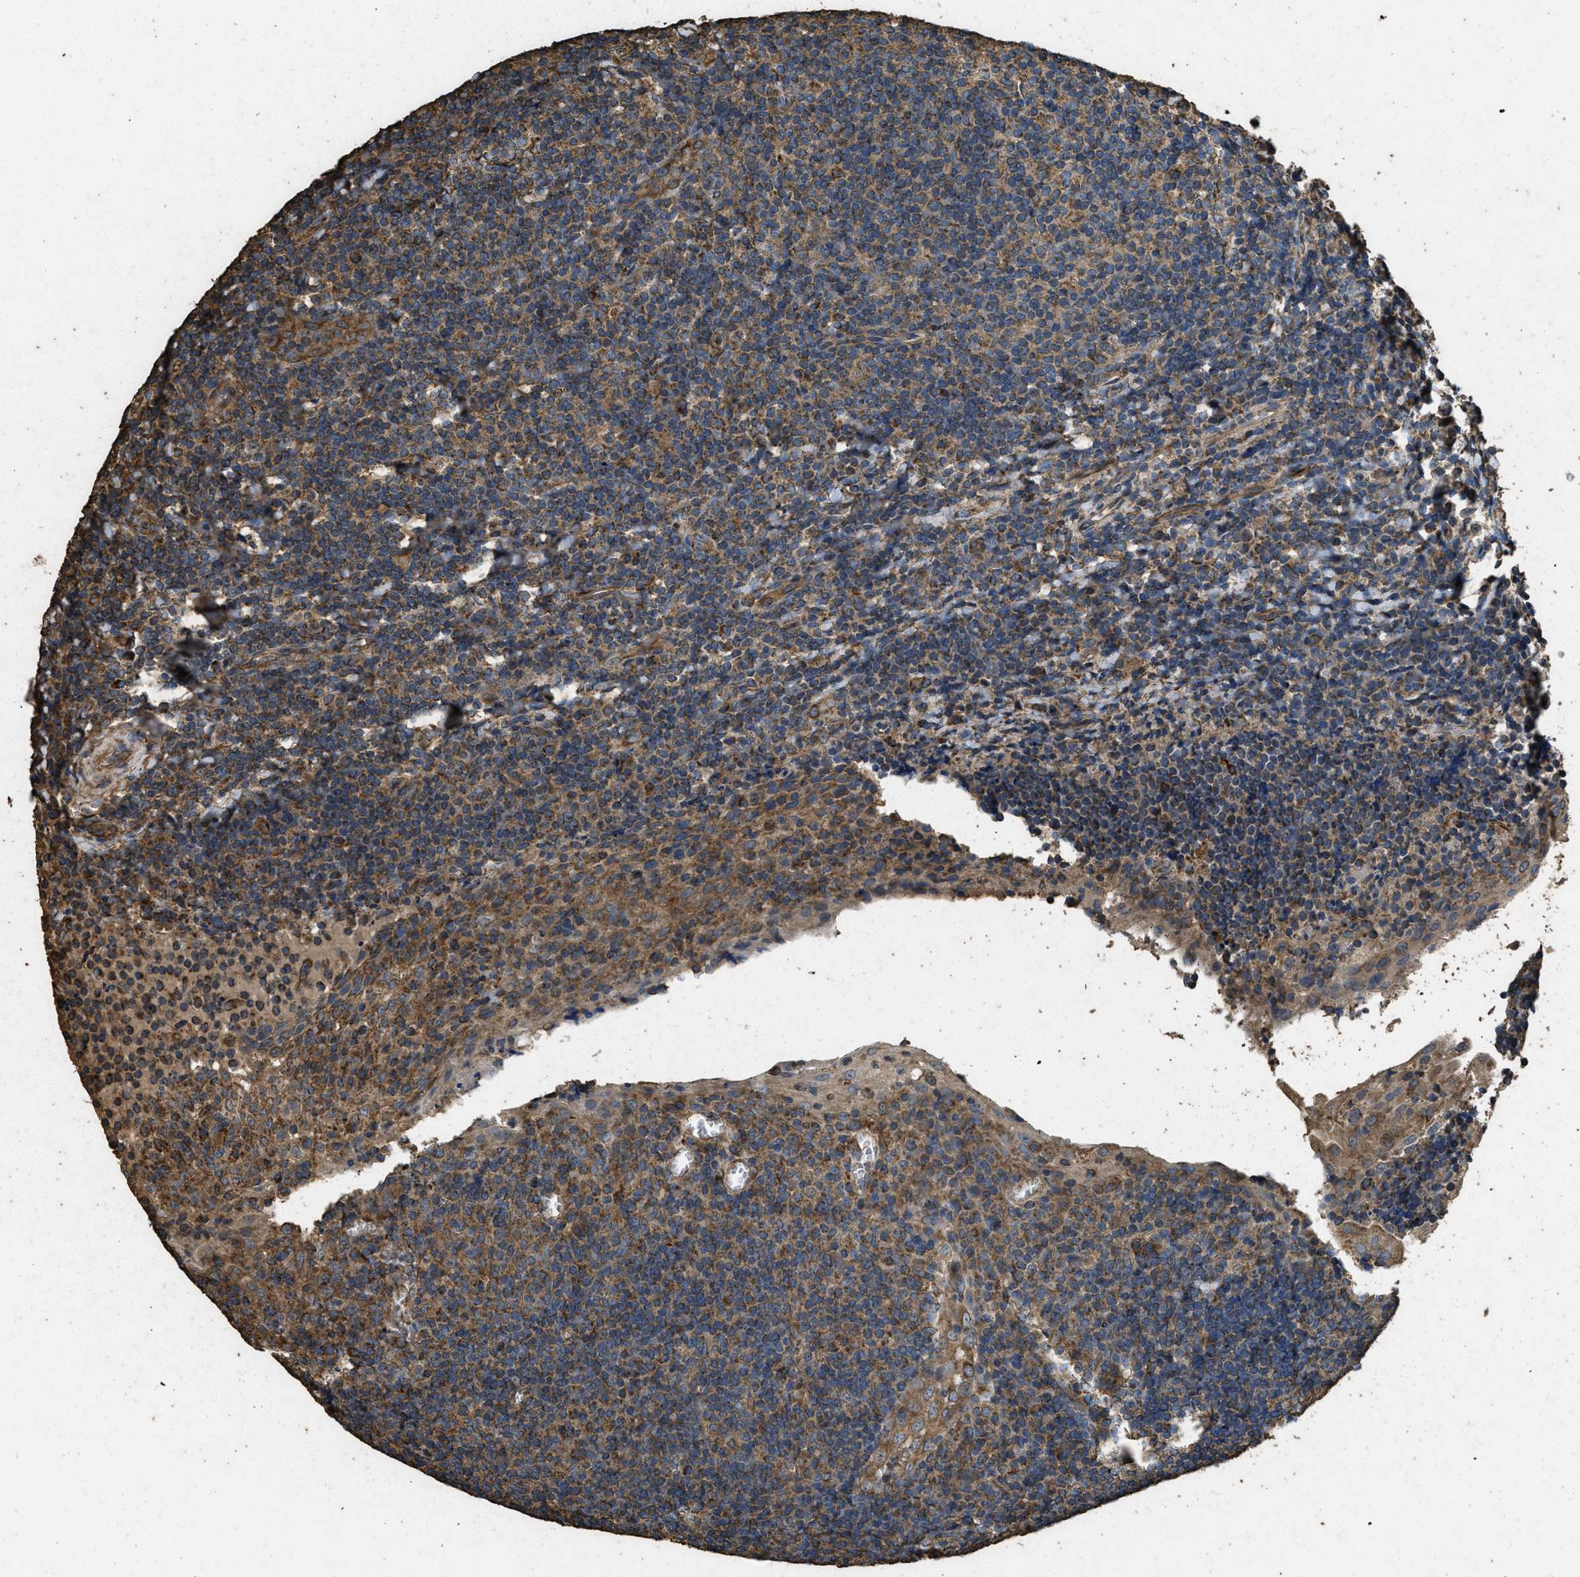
{"staining": {"intensity": "moderate", "quantity": ">75%", "location": "cytoplasmic/membranous"}, "tissue": "tonsil", "cell_type": "Germinal center cells", "image_type": "normal", "snomed": [{"axis": "morphology", "description": "Normal tissue, NOS"}, {"axis": "topography", "description": "Tonsil"}], "caption": "About >75% of germinal center cells in benign tonsil display moderate cytoplasmic/membranous protein positivity as visualized by brown immunohistochemical staining.", "gene": "CYRIA", "patient": {"sex": "male", "age": 37}}